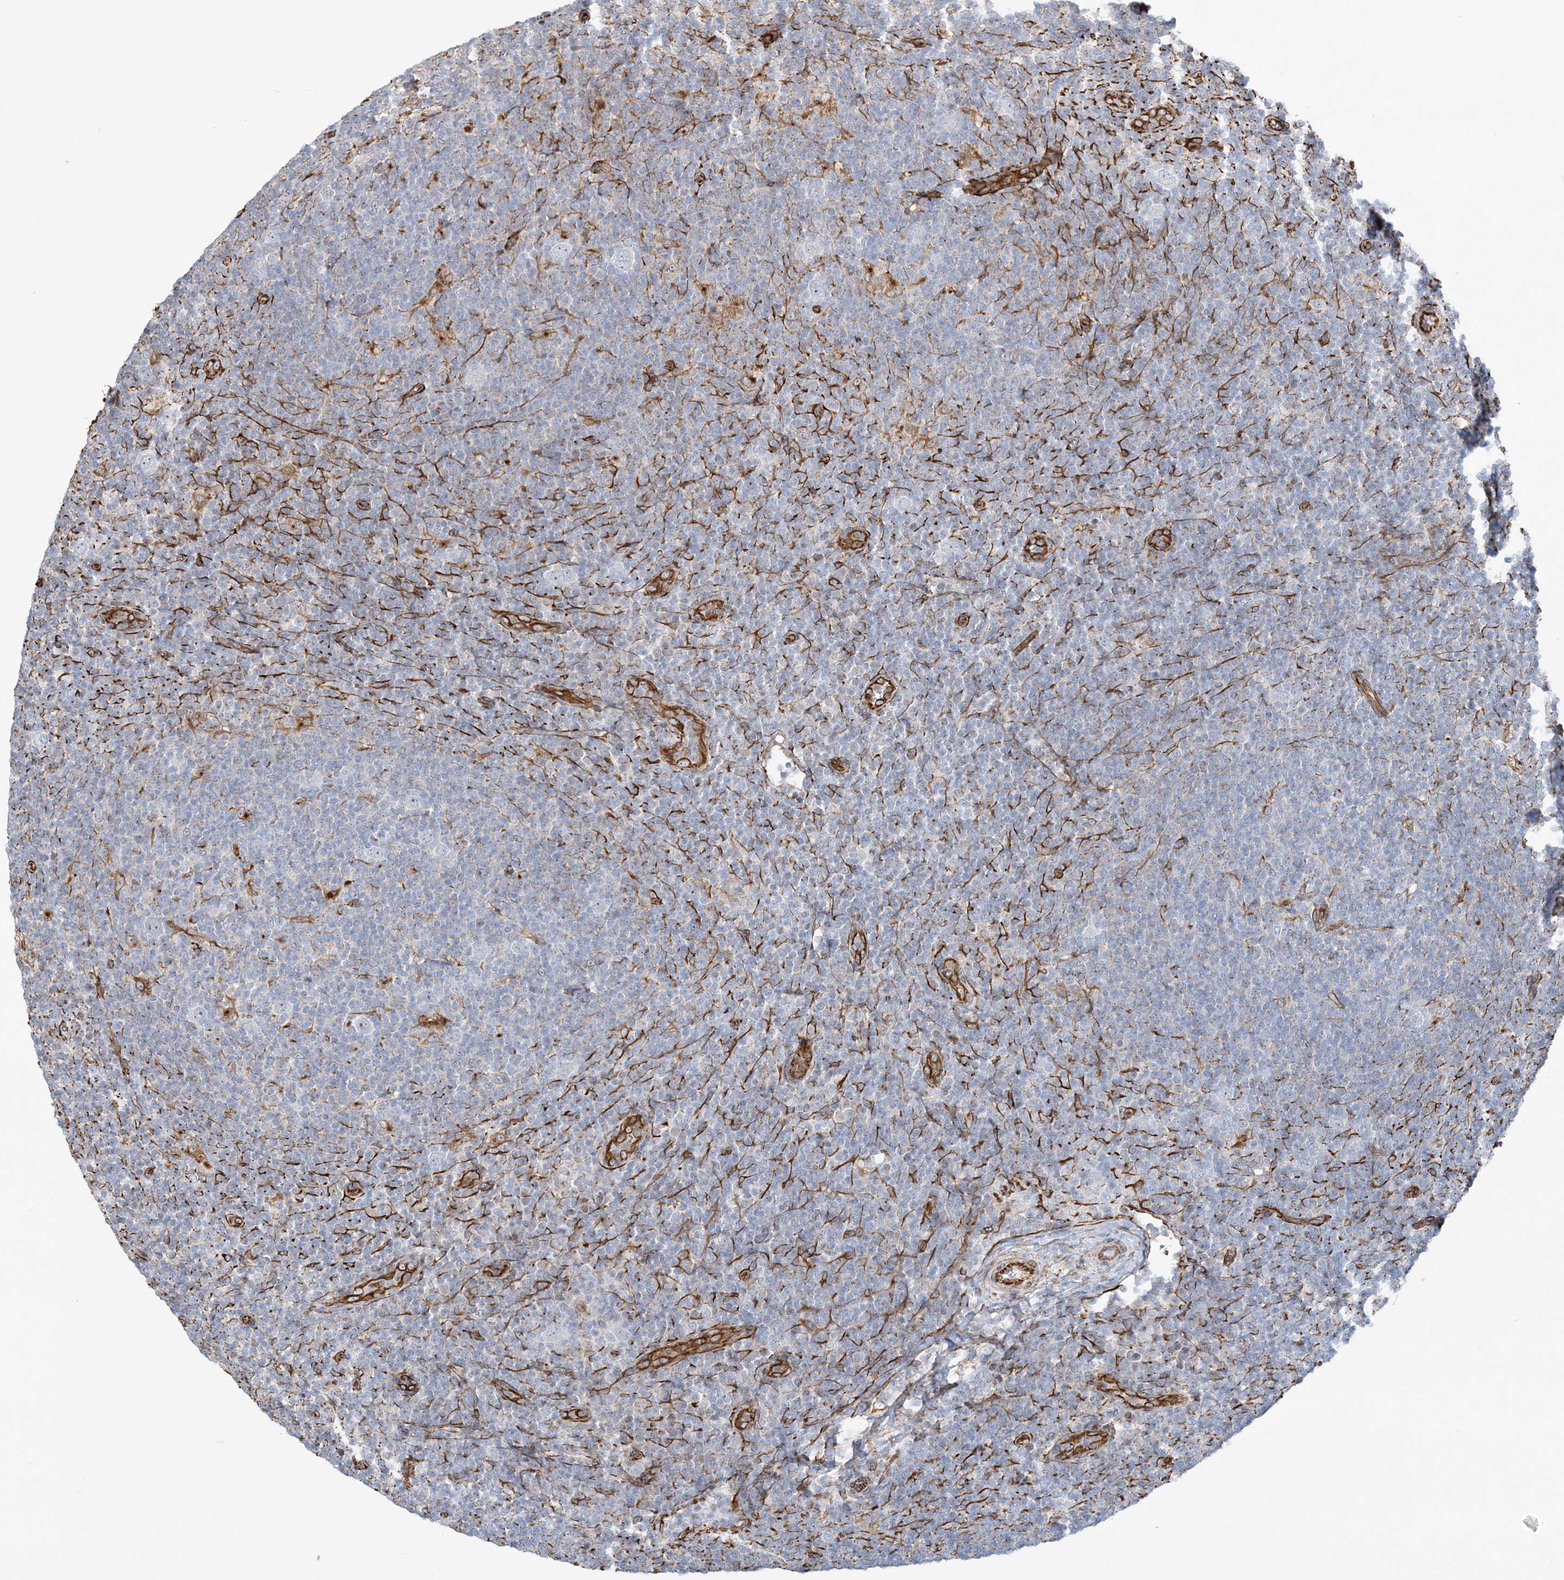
{"staining": {"intensity": "negative", "quantity": "none", "location": "none"}, "tissue": "lymphoma", "cell_type": "Tumor cells", "image_type": "cancer", "snomed": [{"axis": "morphology", "description": "Hodgkin's disease, NOS"}, {"axis": "topography", "description": "Lymph node"}], "caption": "This image is of lymphoma stained with immunohistochemistry to label a protein in brown with the nuclei are counter-stained blue. There is no expression in tumor cells. Brightfield microscopy of IHC stained with DAB (brown) and hematoxylin (blue), captured at high magnification.", "gene": "SCLT1", "patient": {"sex": "female", "age": 57}}